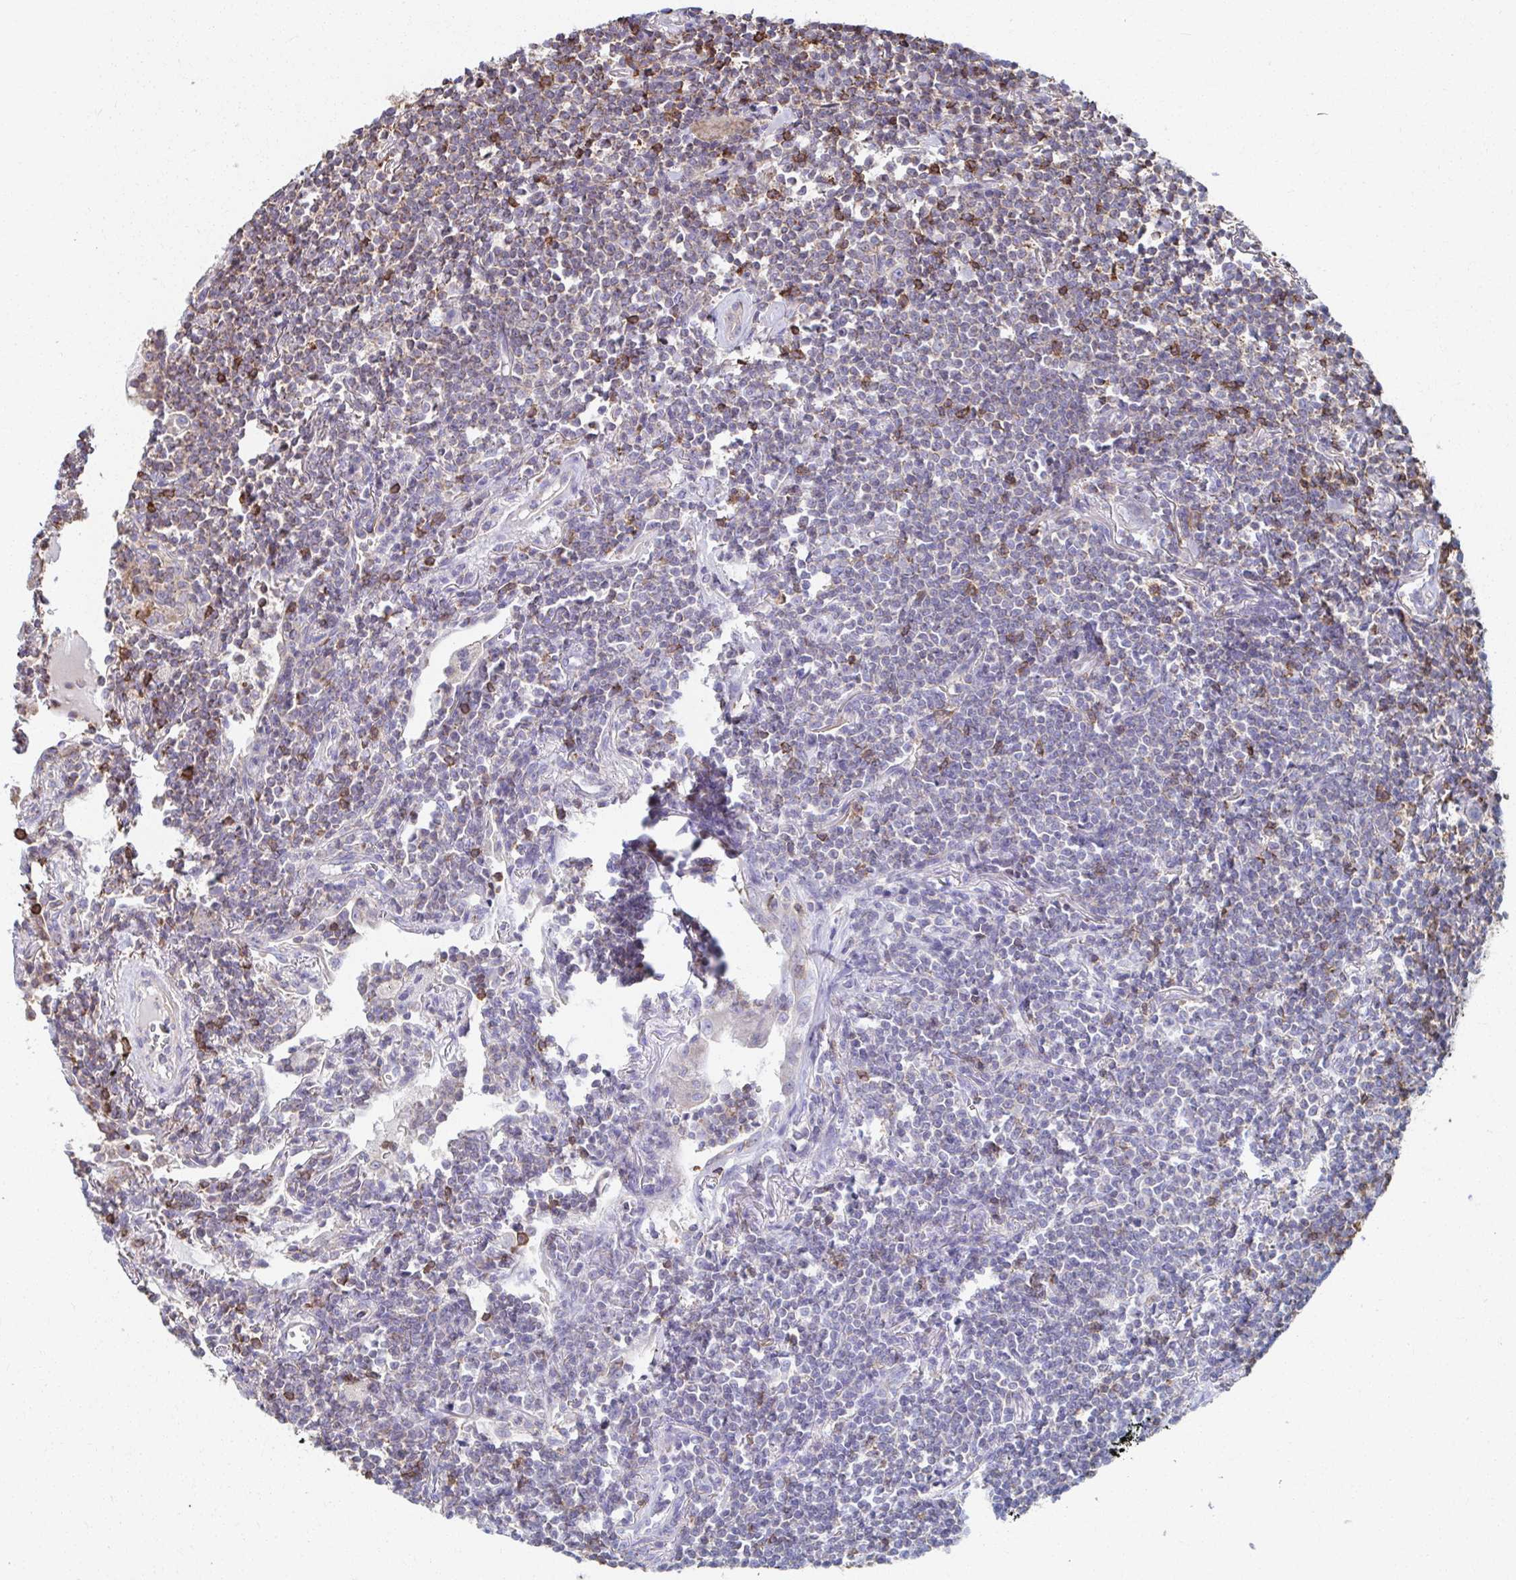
{"staining": {"intensity": "negative", "quantity": "none", "location": "none"}, "tissue": "lymphoma", "cell_type": "Tumor cells", "image_type": "cancer", "snomed": [{"axis": "morphology", "description": "Malignant lymphoma, non-Hodgkin's type, Low grade"}, {"axis": "topography", "description": "Lung"}], "caption": "Immunohistochemistry of human low-grade malignant lymphoma, non-Hodgkin's type shows no positivity in tumor cells. The staining was performed using DAB (3,3'-diaminobenzidine) to visualize the protein expression in brown, while the nuclei were stained in blue with hematoxylin (Magnification: 20x).", "gene": "KLHL34", "patient": {"sex": "female", "age": 71}}